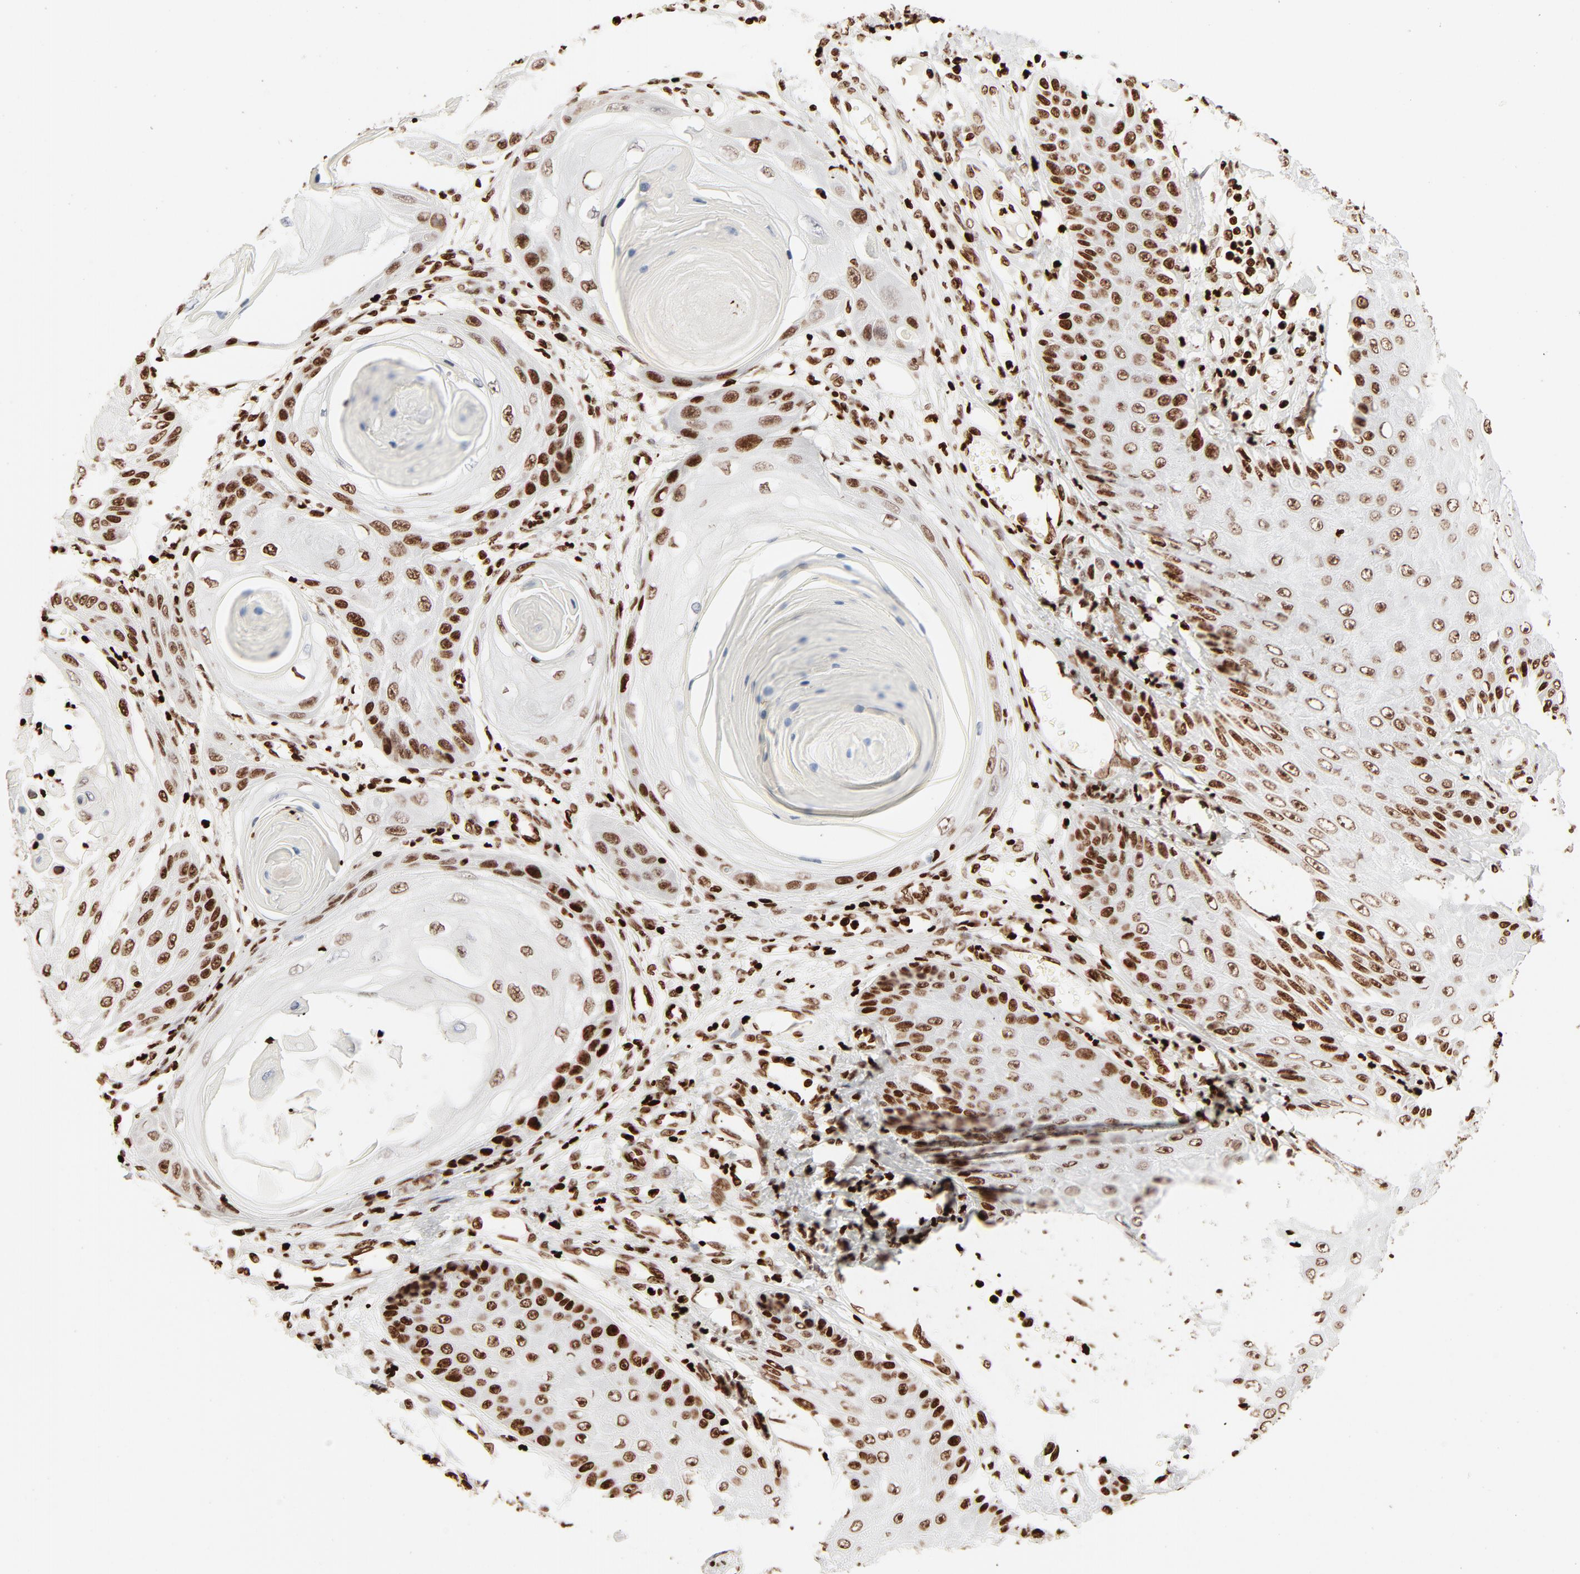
{"staining": {"intensity": "strong", "quantity": ">75%", "location": "nuclear"}, "tissue": "skin cancer", "cell_type": "Tumor cells", "image_type": "cancer", "snomed": [{"axis": "morphology", "description": "Squamous cell carcinoma, NOS"}, {"axis": "topography", "description": "Skin"}], "caption": "DAB immunohistochemical staining of human skin cancer (squamous cell carcinoma) displays strong nuclear protein expression in approximately >75% of tumor cells. (IHC, brightfield microscopy, high magnification).", "gene": "HMGB2", "patient": {"sex": "female", "age": 40}}